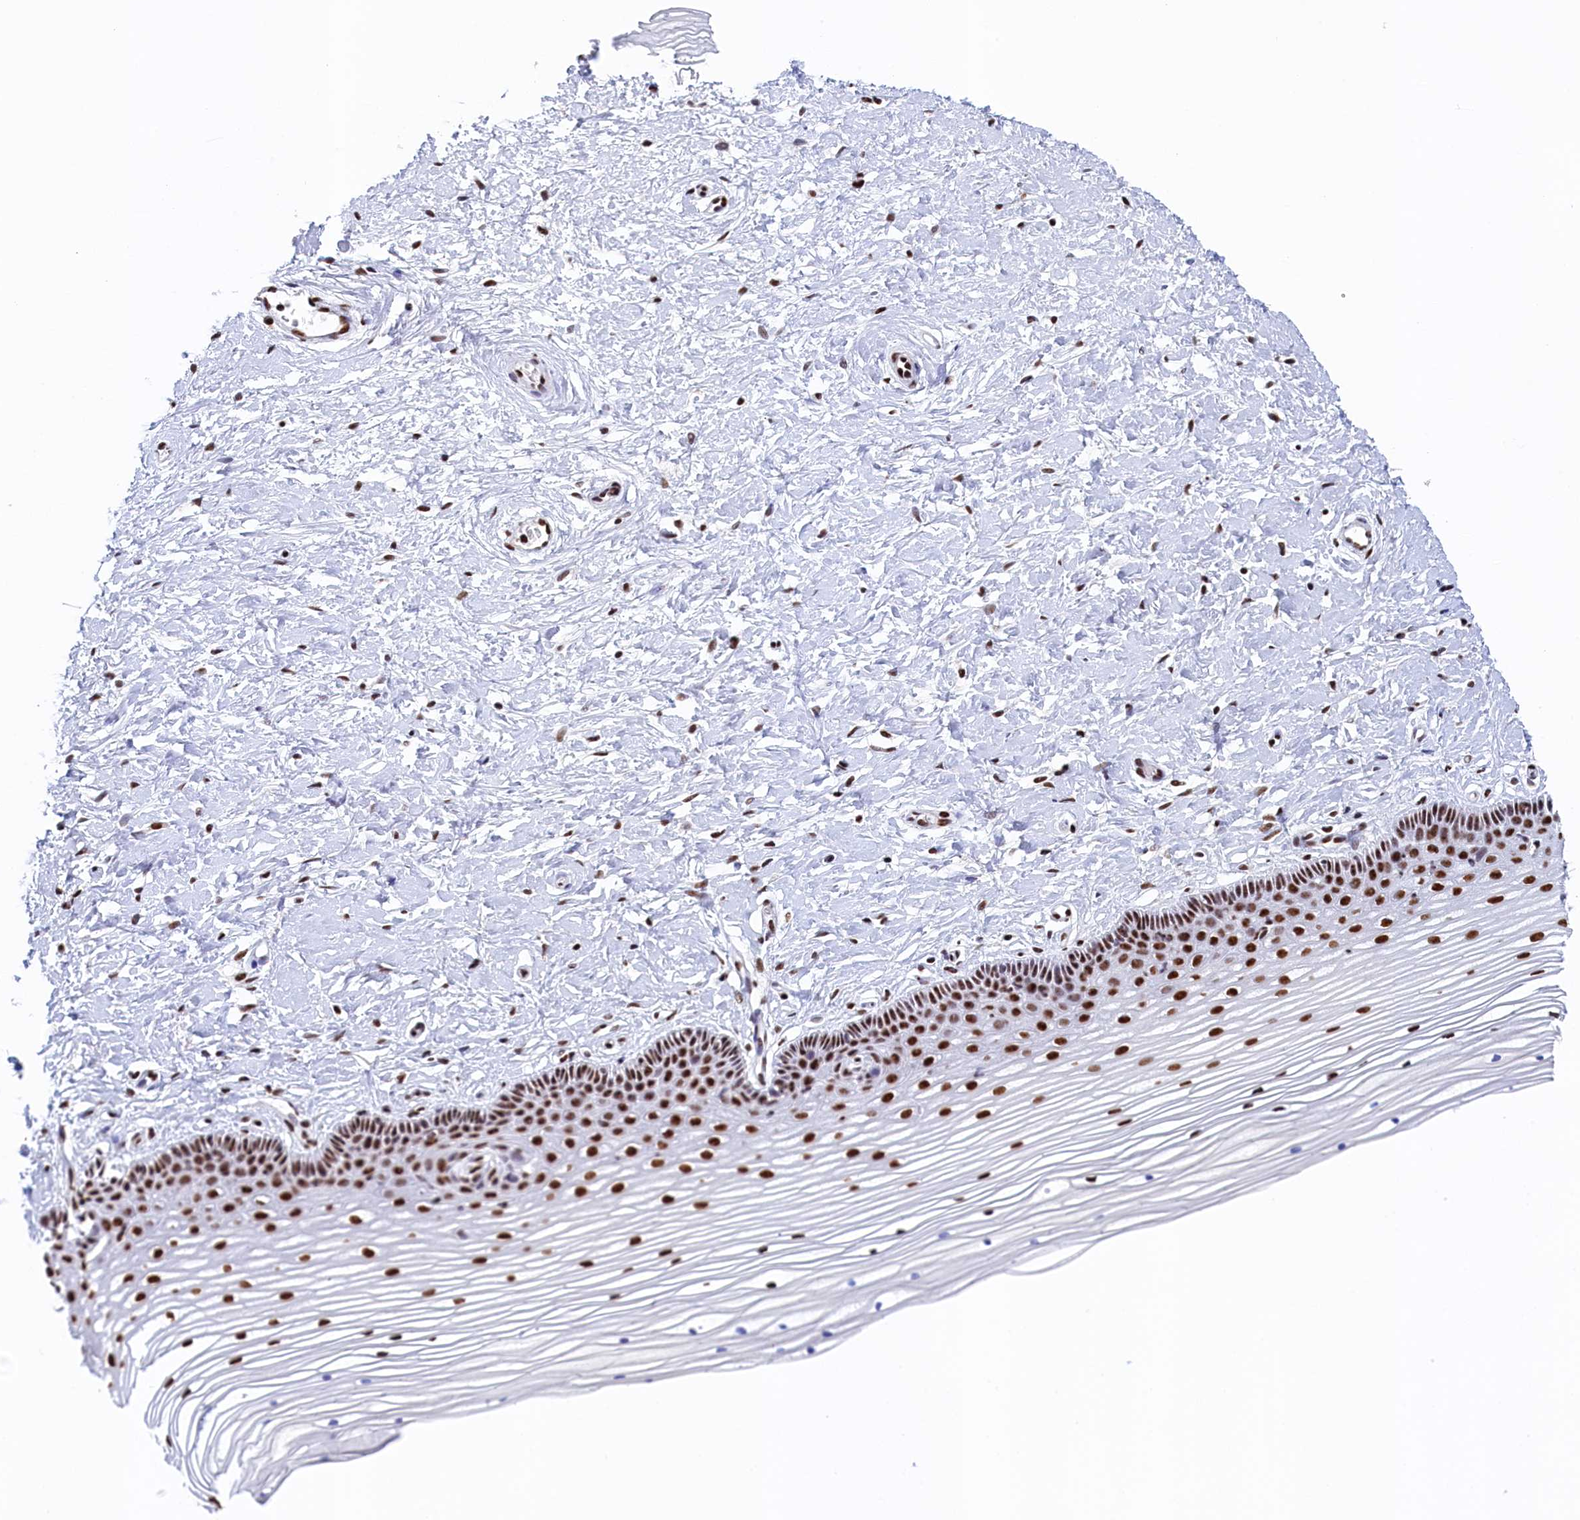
{"staining": {"intensity": "strong", "quantity": ">75%", "location": "nuclear"}, "tissue": "vagina", "cell_type": "Squamous epithelial cells", "image_type": "normal", "snomed": [{"axis": "morphology", "description": "Normal tissue, NOS"}, {"axis": "topography", "description": "Vagina"}, {"axis": "topography", "description": "Cervix"}], "caption": "DAB (3,3'-diaminobenzidine) immunohistochemical staining of unremarkable vagina displays strong nuclear protein expression in about >75% of squamous epithelial cells.", "gene": "MOSPD3", "patient": {"sex": "female", "age": 40}}